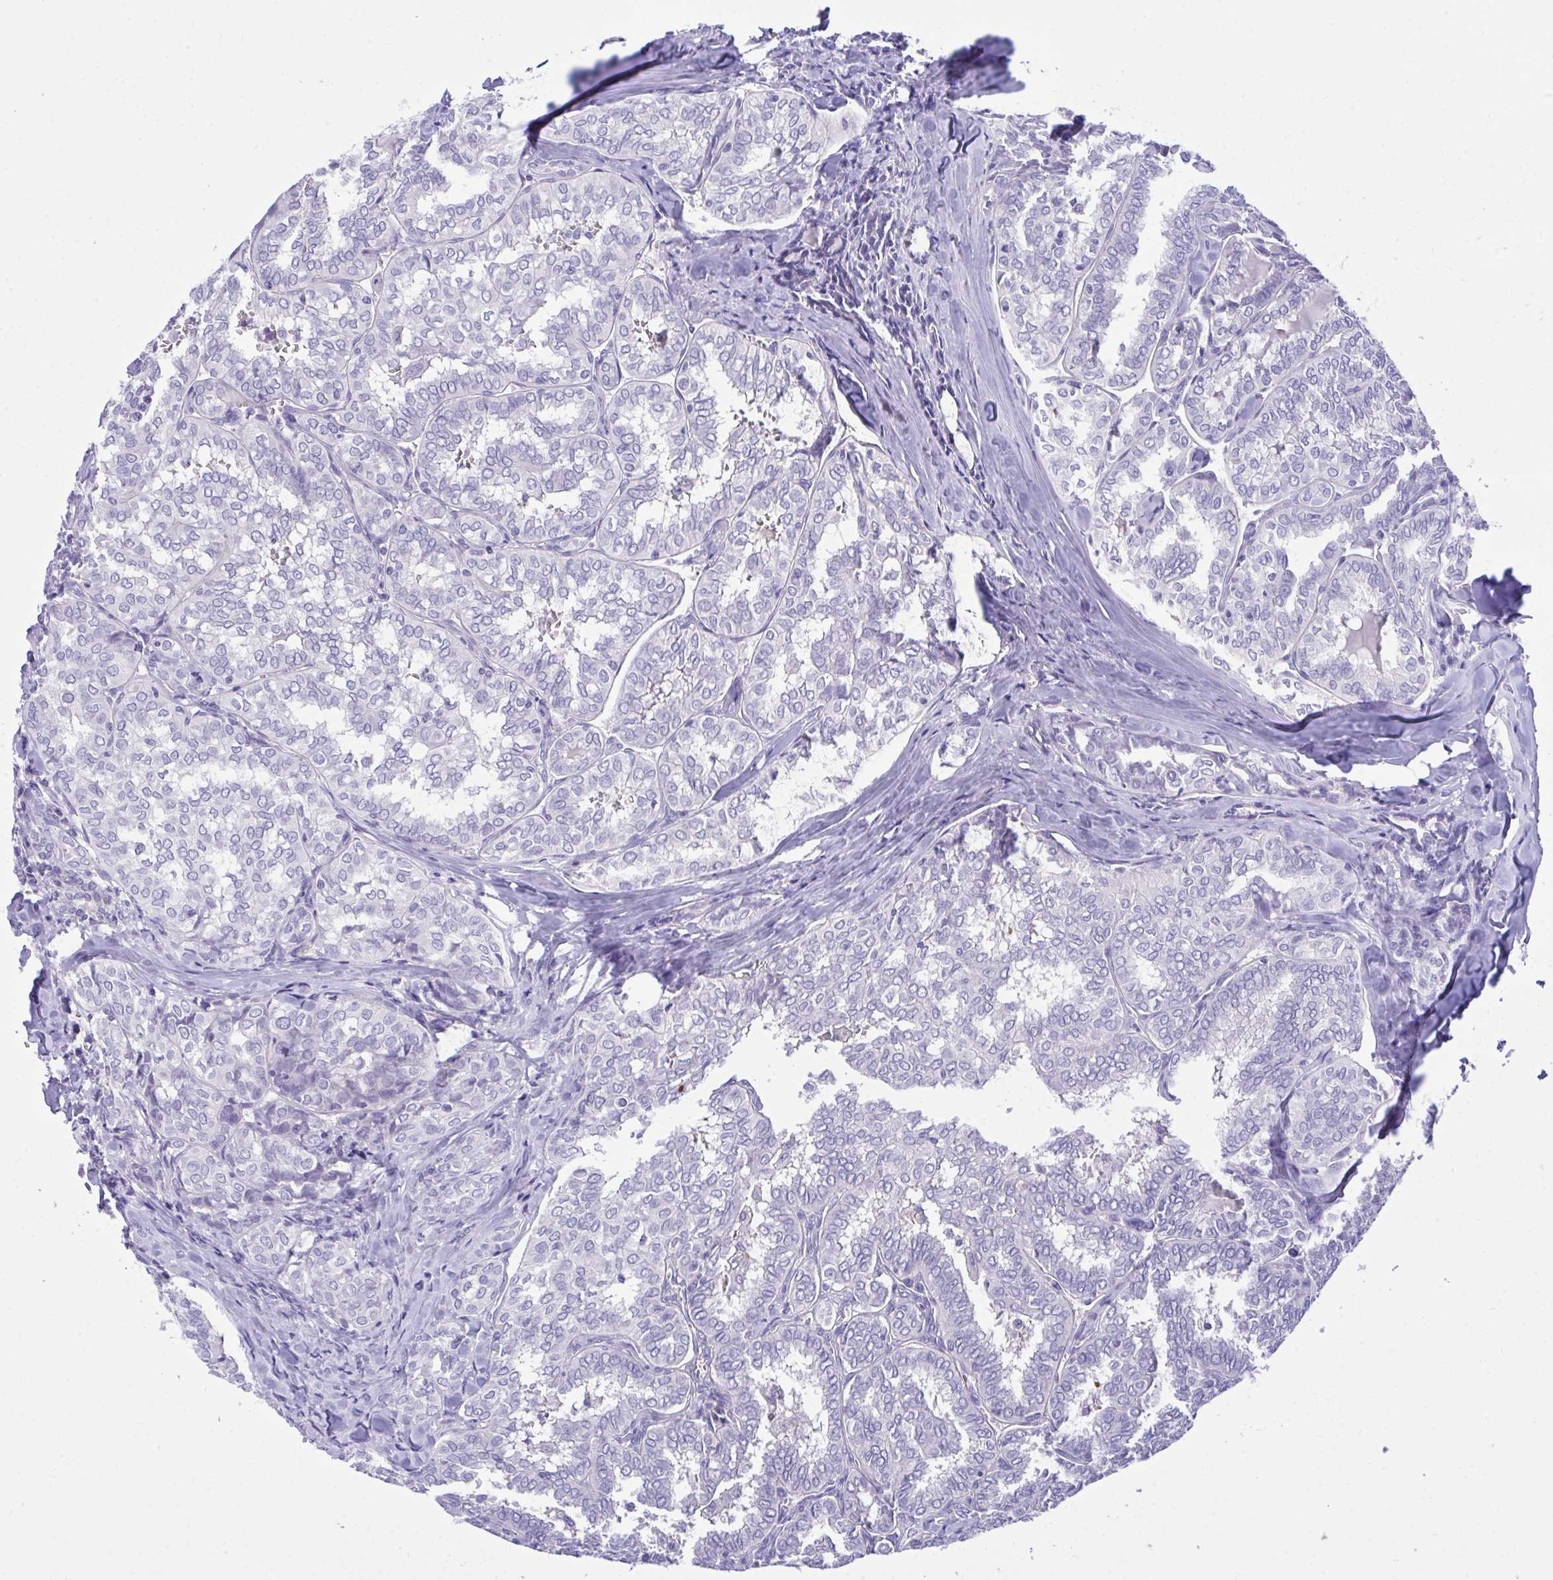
{"staining": {"intensity": "negative", "quantity": "none", "location": "none"}, "tissue": "thyroid cancer", "cell_type": "Tumor cells", "image_type": "cancer", "snomed": [{"axis": "morphology", "description": "Papillary adenocarcinoma, NOS"}, {"axis": "topography", "description": "Thyroid gland"}], "caption": "Immunohistochemistry (IHC) histopathology image of thyroid cancer stained for a protein (brown), which exhibits no staining in tumor cells. (DAB IHC, high magnification).", "gene": "PLEKHH1", "patient": {"sex": "female", "age": 30}}